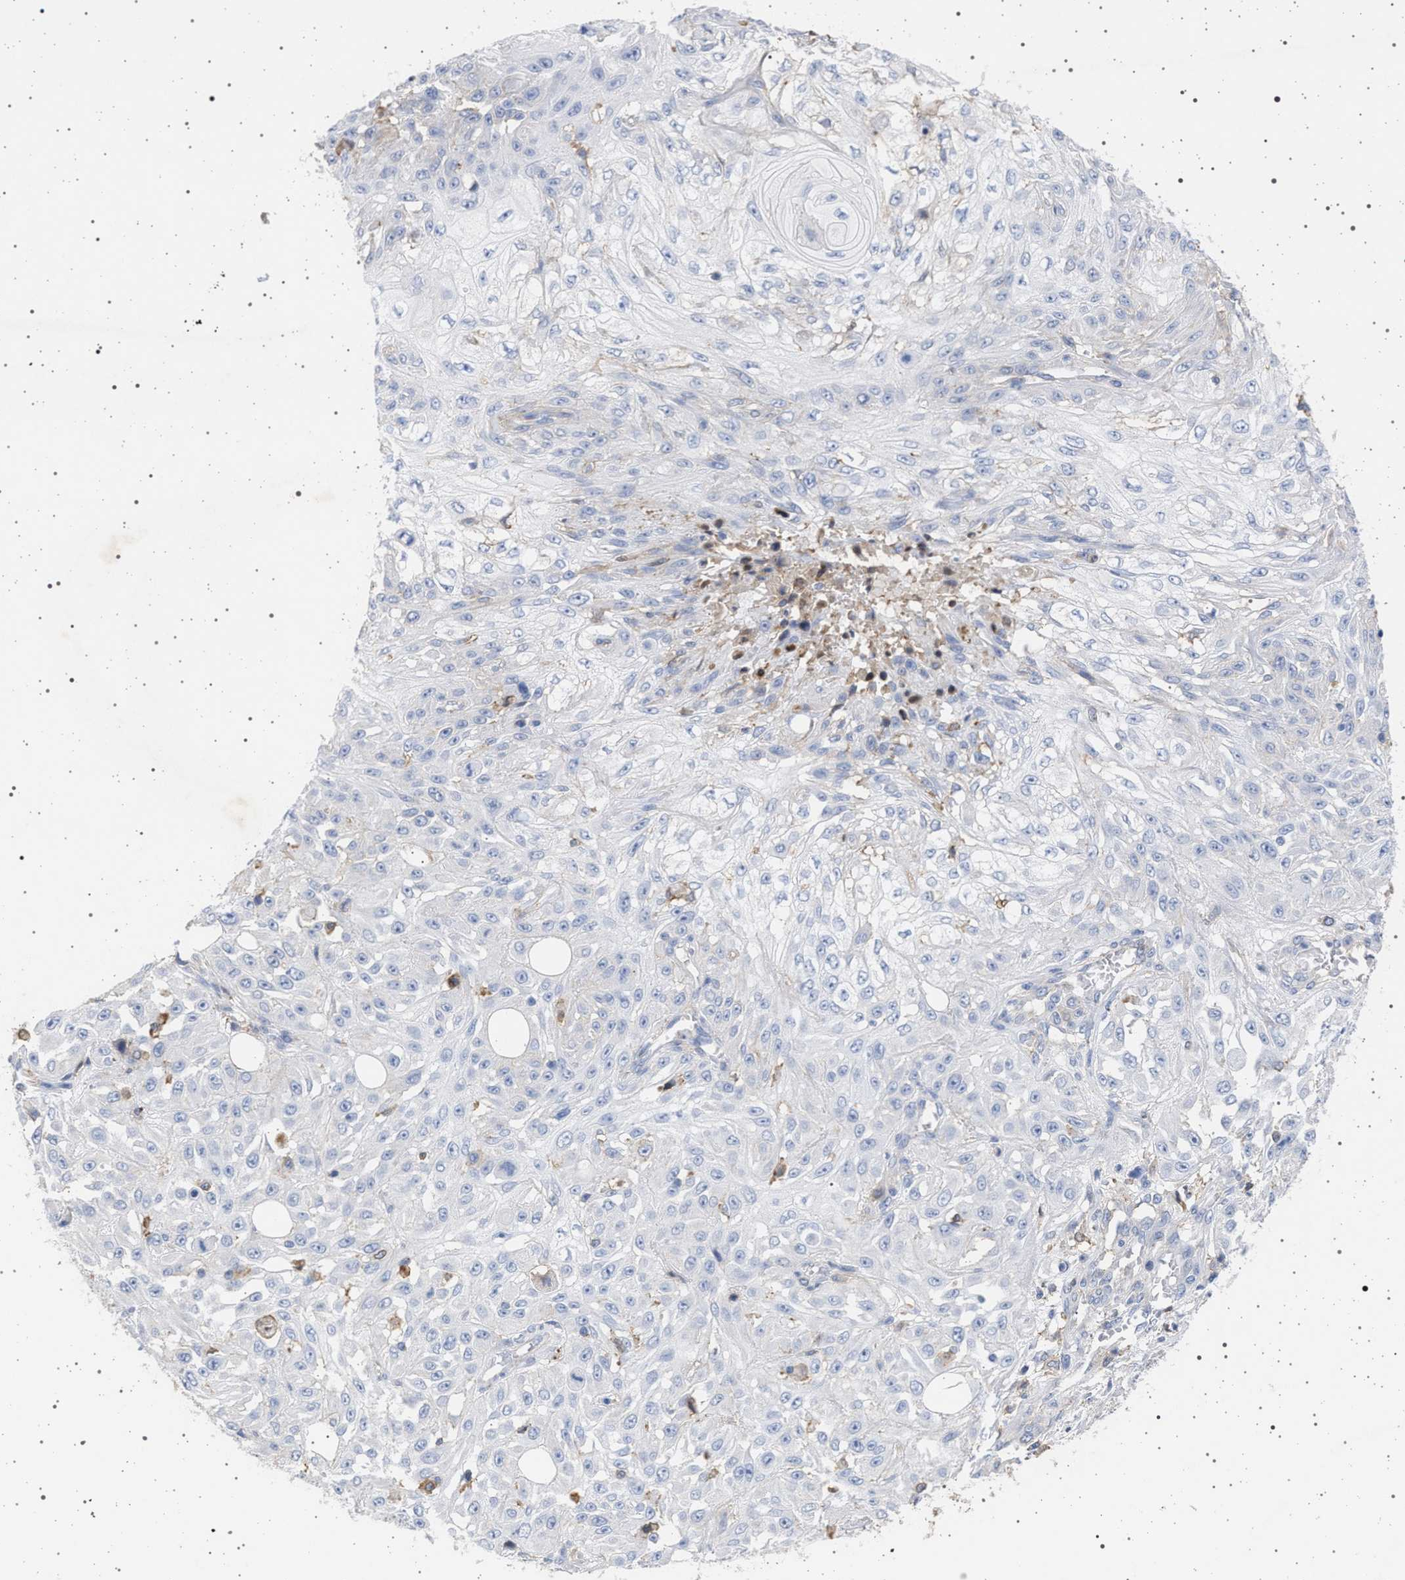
{"staining": {"intensity": "negative", "quantity": "none", "location": "none"}, "tissue": "skin cancer", "cell_type": "Tumor cells", "image_type": "cancer", "snomed": [{"axis": "morphology", "description": "Squamous cell carcinoma, NOS"}, {"axis": "morphology", "description": "Squamous cell carcinoma, metastatic, NOS"}, {"axis": "topography", "description": "Skin"}, {"axis": "topography", "description": "Lymph node"}], "caption": "DAB (3,3'-diaminobenzidine) immunohistochemical staining of skin metastatic squamous cell carcinoma demonstrates no significant positivity in tumor cells.", "gene": "PLG", "patient": {"sex": "male", "age": 75}}